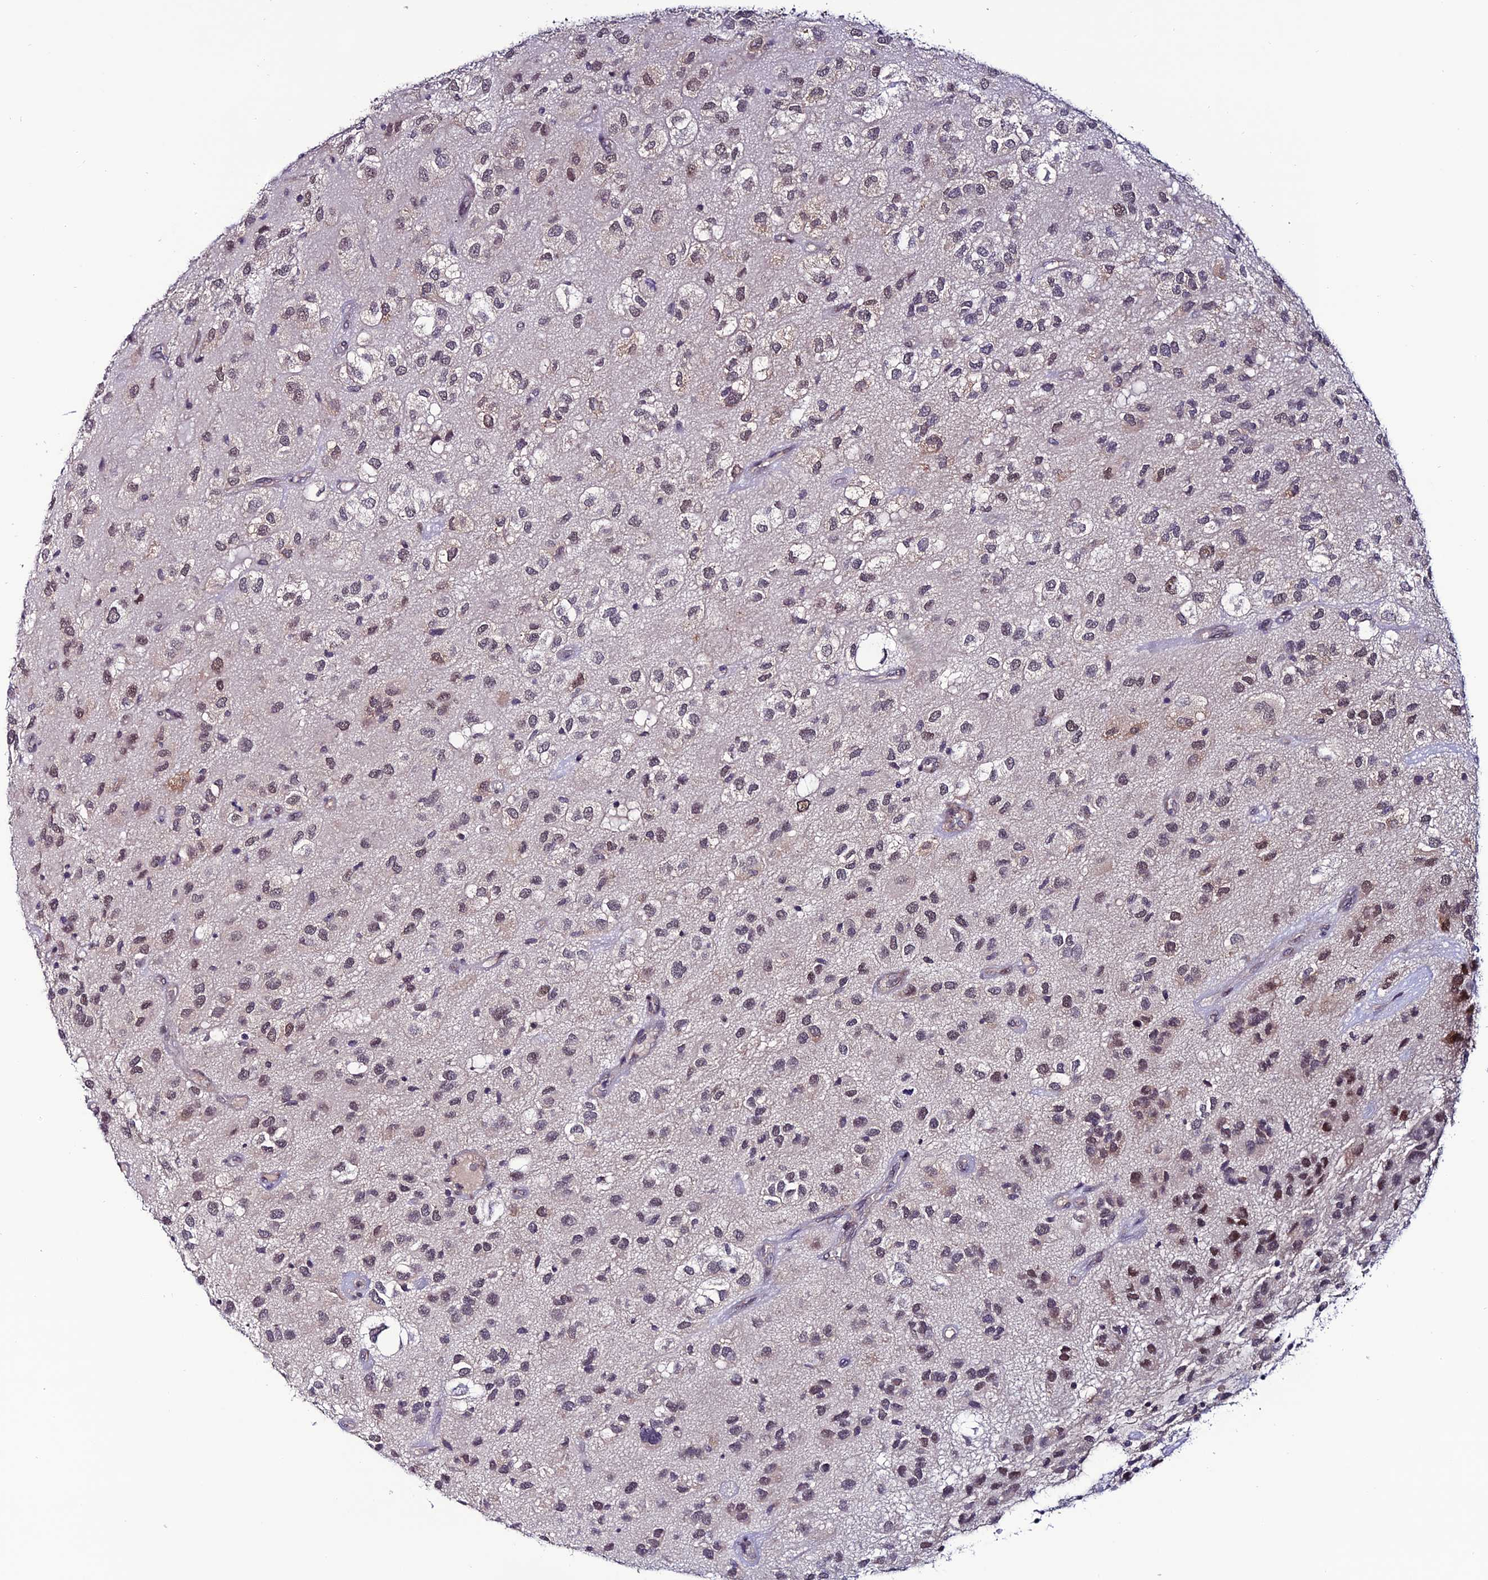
{"staining": {"intensity": "moderate", "quantity": "<25%", "location": "nuclear"}, "tissue": "glioma", "cell_type": "Tumor cells", "image_type": "cancer", "snomed": [{"axis": "morphology", "description": "Glioma, malignant, Low grade"}, {"axis": "topography", "description": "Brain"}], "caption": "A brown stain shows moderate nuclear staining of a protein in human glioma tumor cells.", "gene": "FZD8", "patient": {"sex": "male", "age": 66}}